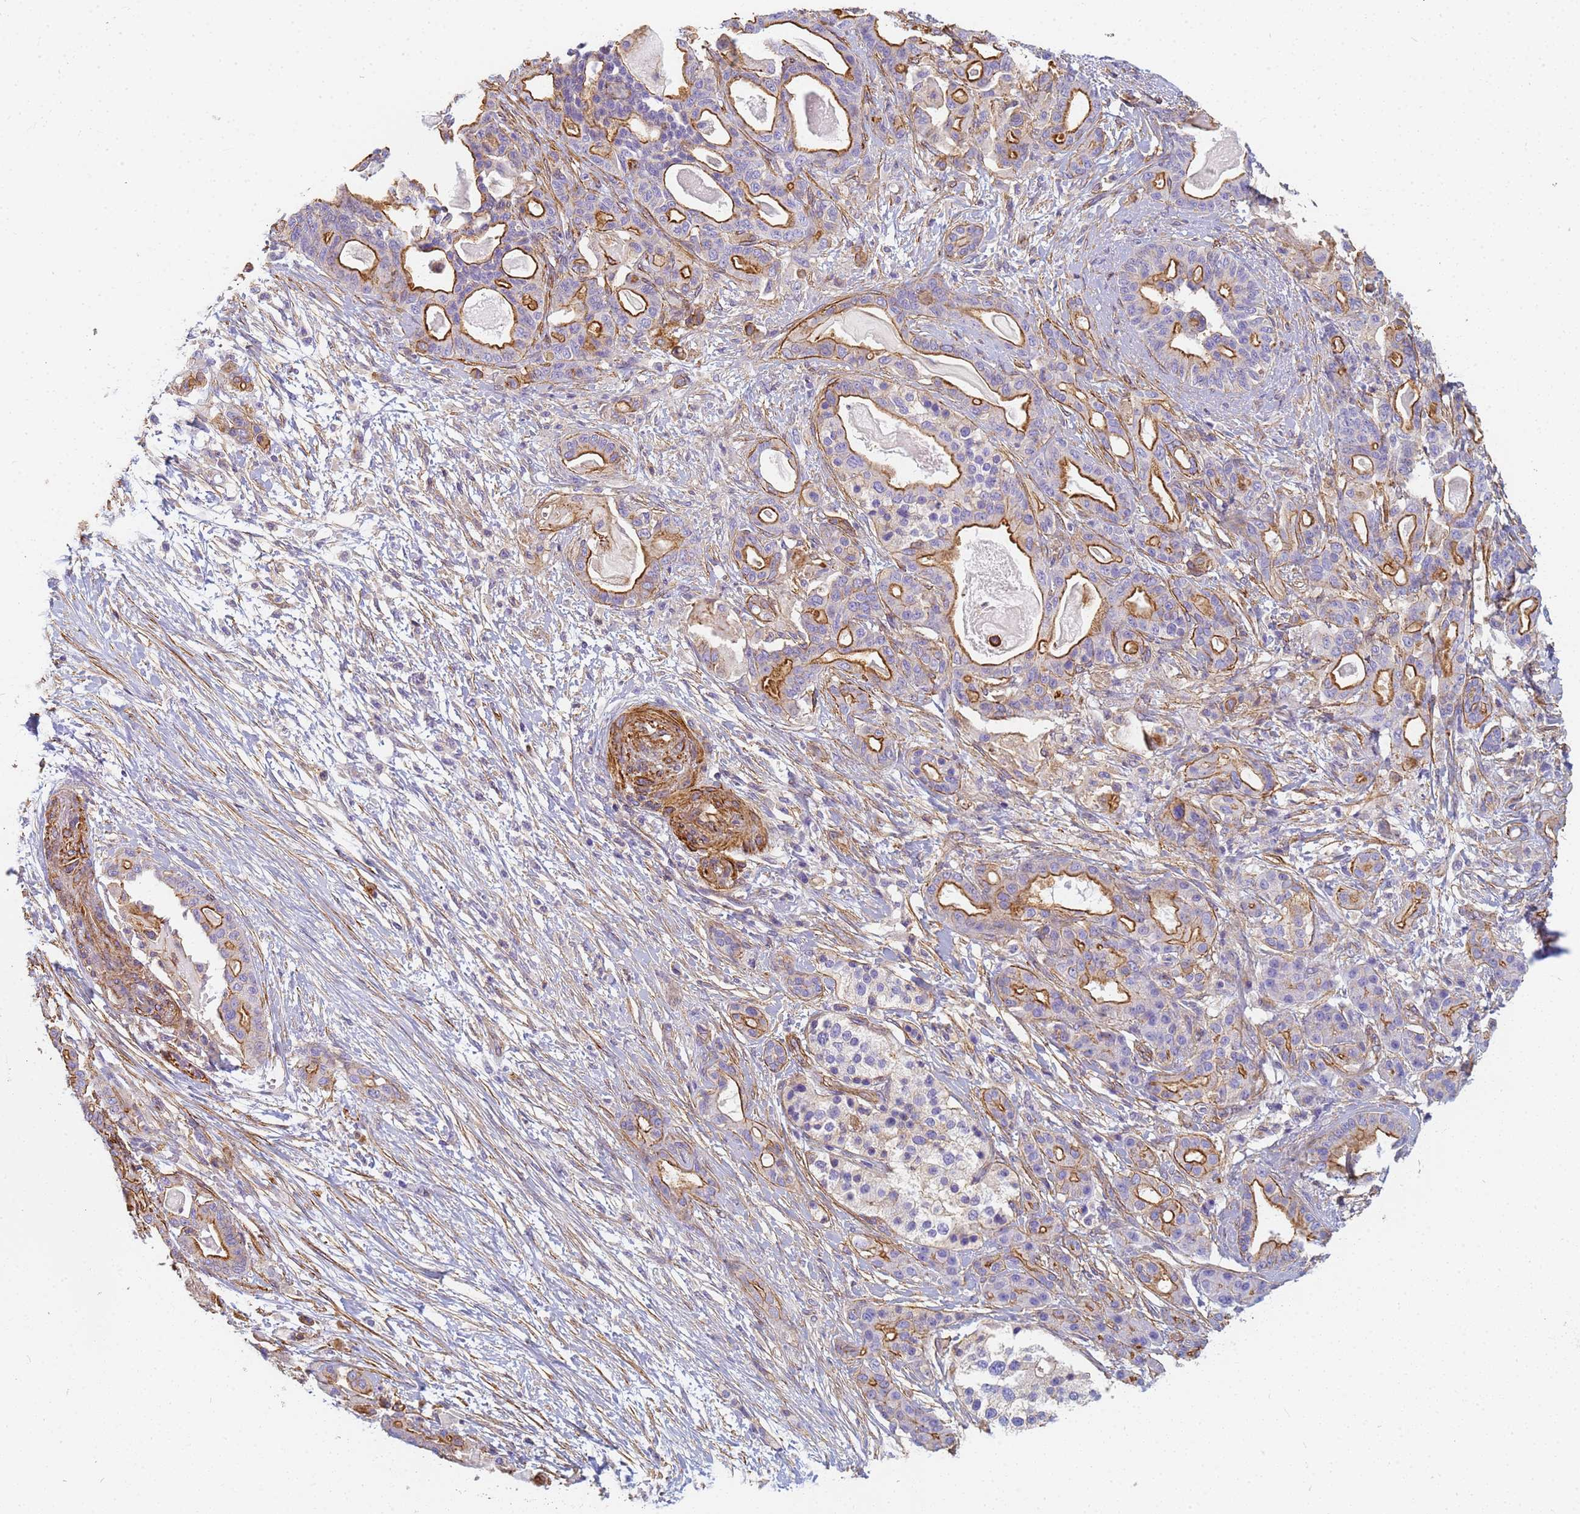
{"staining": {"intensity": "strong", "quantity": "25%-75%", "location": "cytoplasmic/membranous"}, "tissue": "pancreatic cancer", "cell_type": "Tumor cells", "image_type": "cancer", "snomed": [{"axis": "morphology", "description": "Adenocarcinoma, NOS"}, {"axis": "topography", "description": "Pancreas"}], "caption": "Immunohistochemical staining of human pancreatic adenocarcinoma exhibits high levels of strong cytoplasmic/membranous protein expression in approximately 25%-75% of tumor cells. (IHC, brightfield microscopy, high magnification).", "gene": "TPM1", "patient": {"sex": "male", "age": 63}}